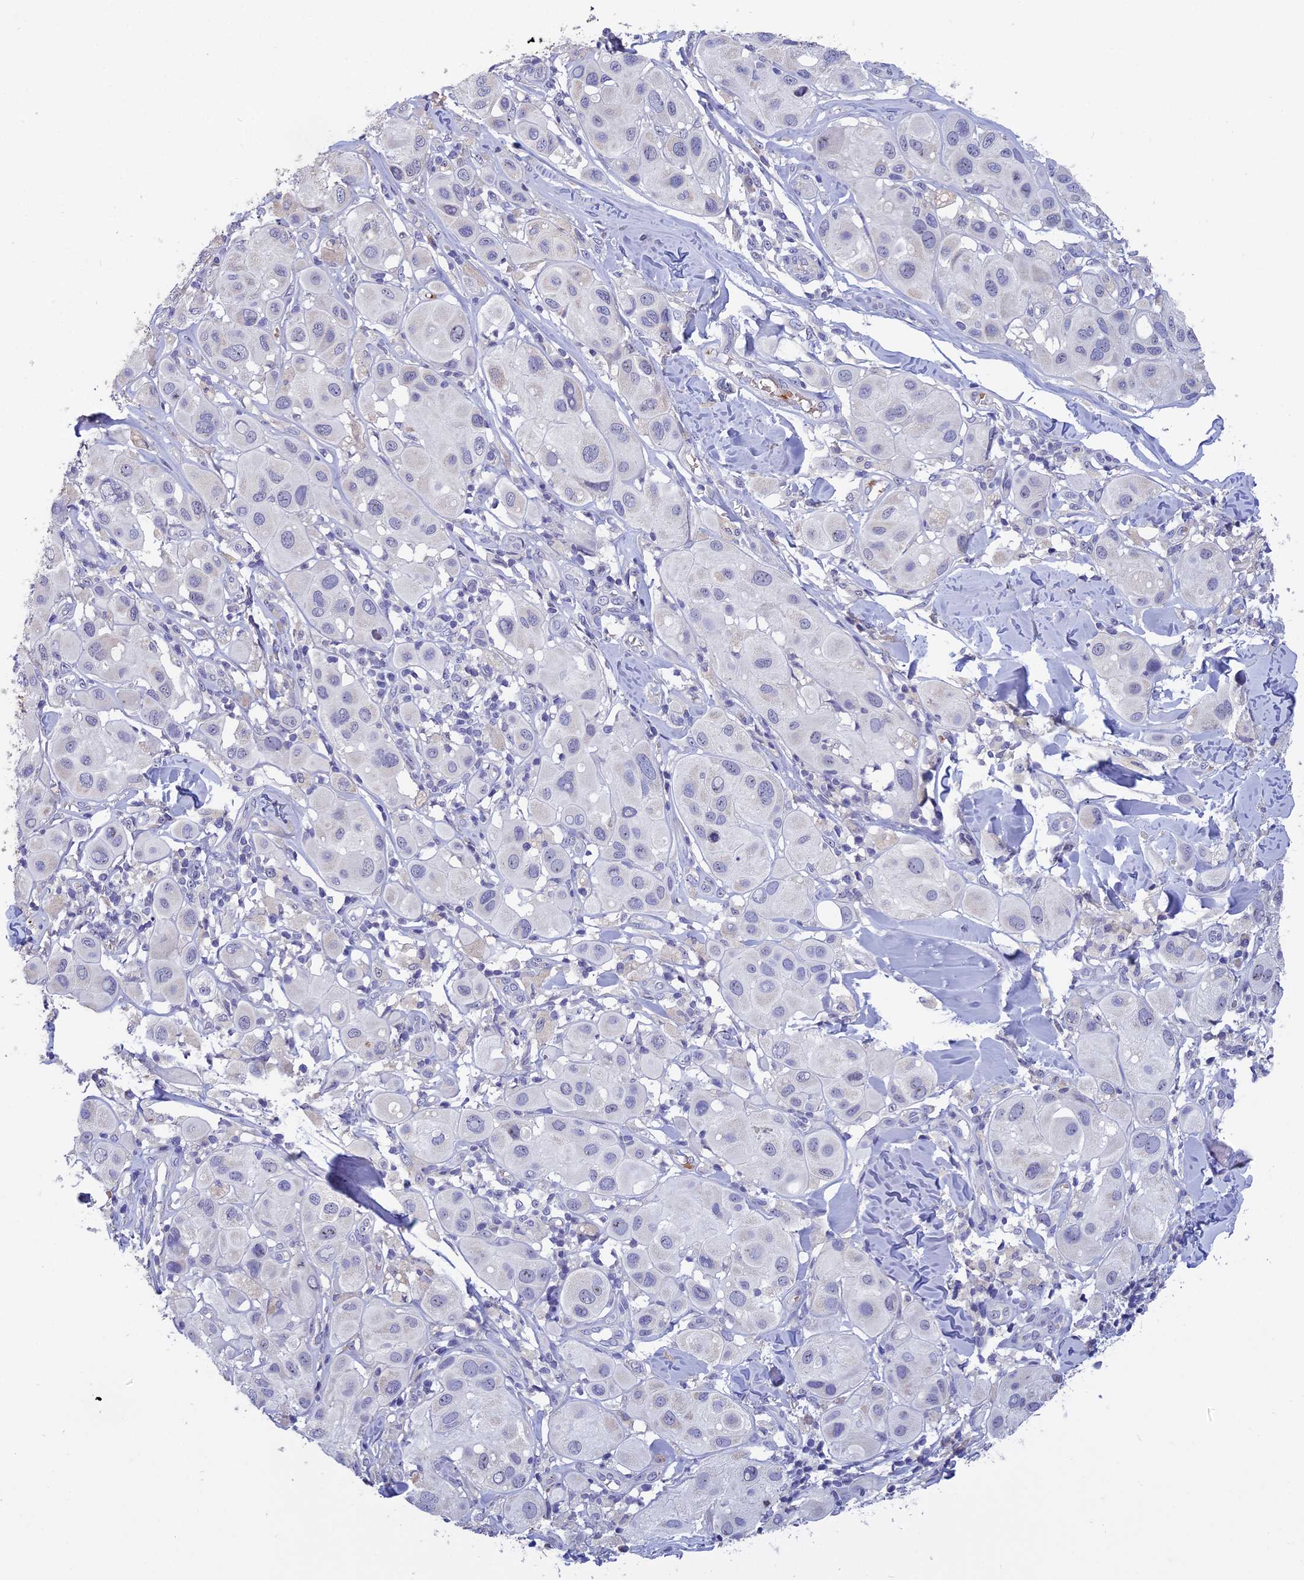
{"staining": {"intensity": "negative", "quantity": "none", "location": "none"}, "tissue": "melanoma", "cell_type": "Tumor cells", "image_type": "cancer", "snomed": [{"axis": "morphology", "description": "Malignant melanoma, Metastatic site"}, {"axis": "topography", "description": "Skin"}], "caption": "The immunohistochemistry (IHC) histopathology image has no significant positivity in tumor cells of melanoma tissue.", "gene": "KNOP1", "patient": {"sex": "male", "age": 41}}